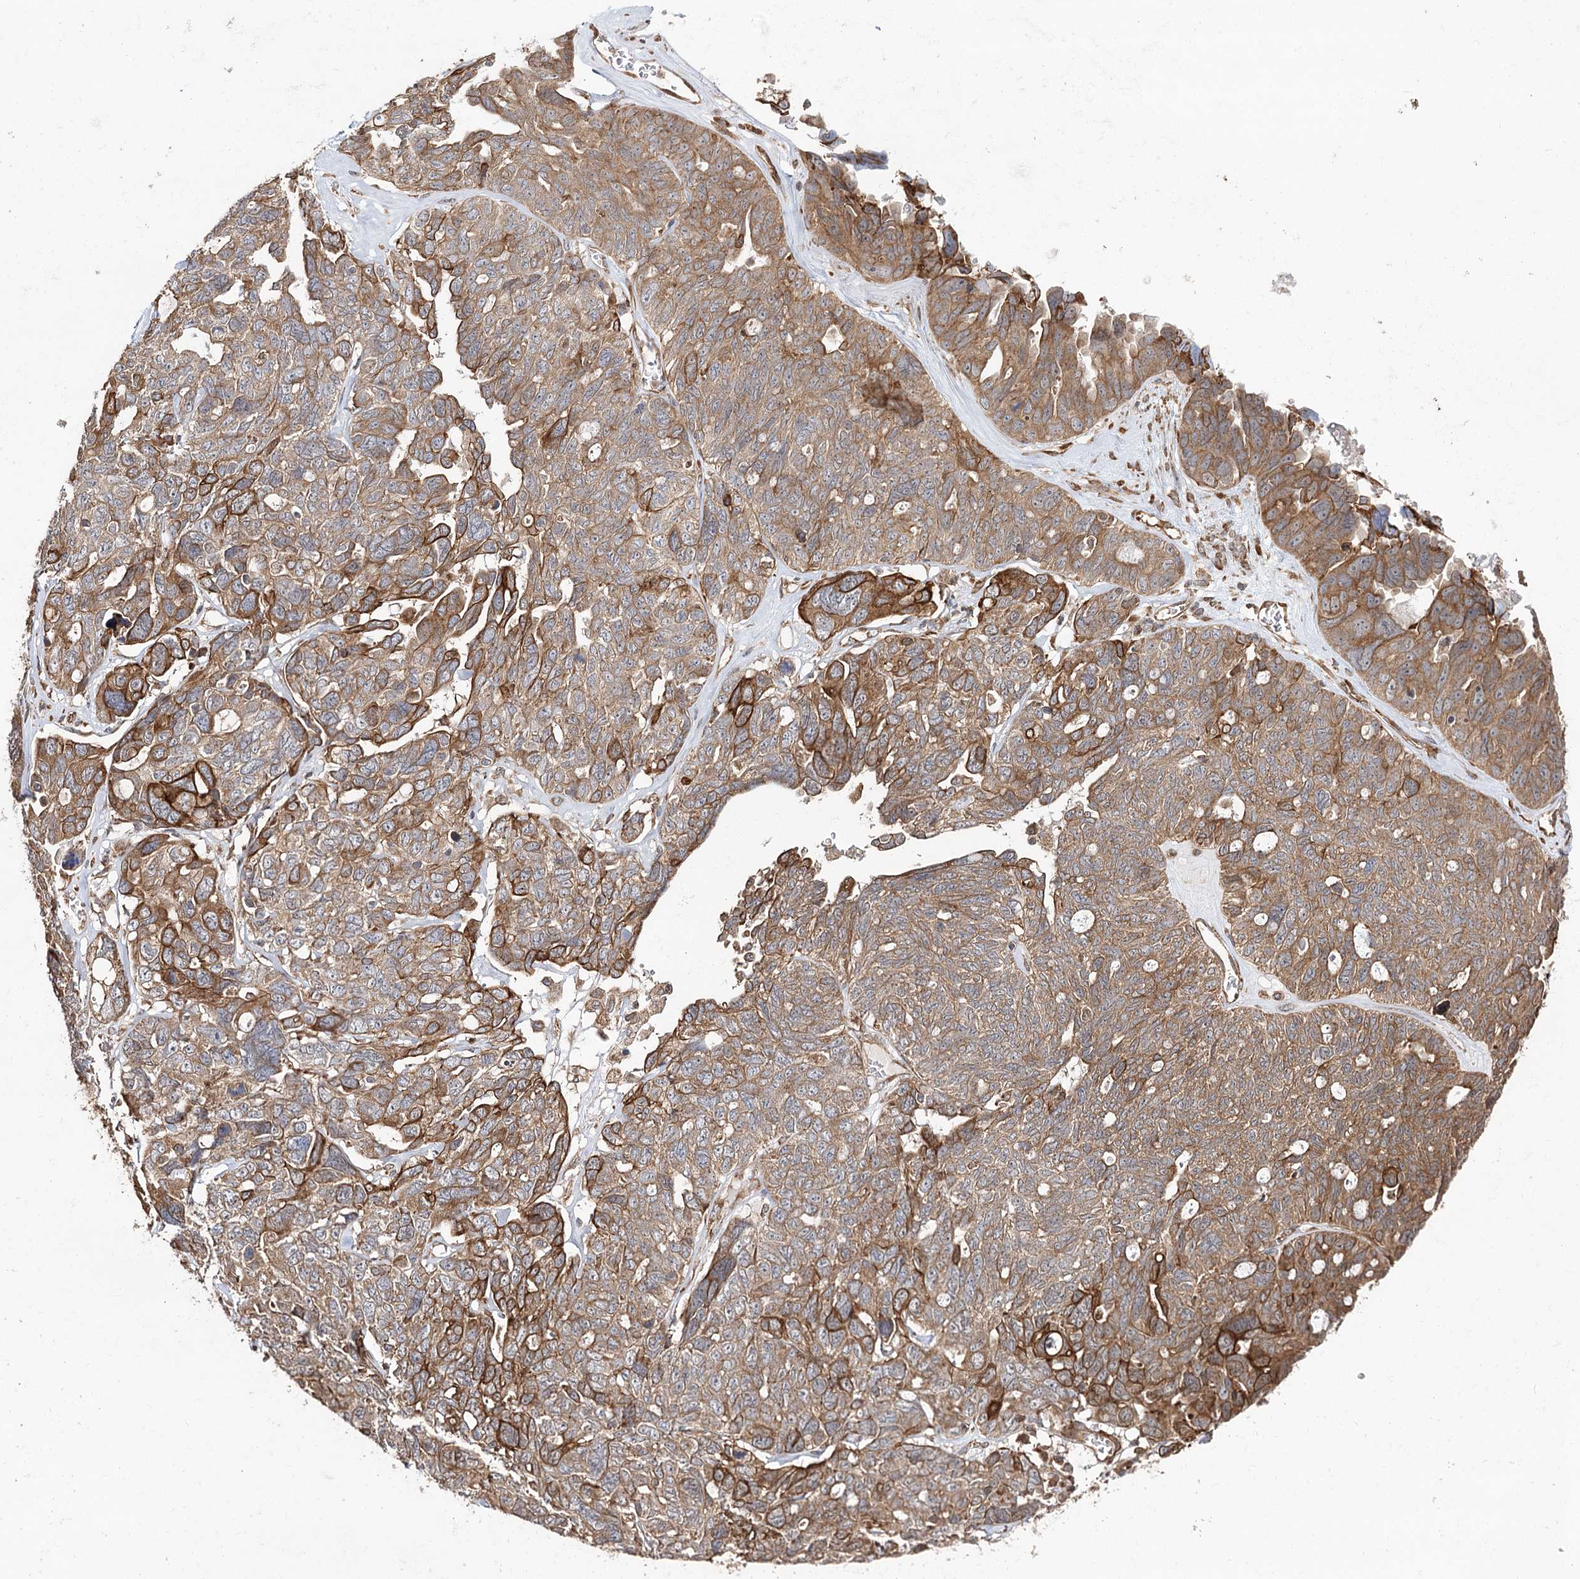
{"staining": {"intensity": "moderate", "quantity": ">75%", "location": "cytoplasmic/membranous"}, "tissue": "ovarian cancer", "cell_type": "Tumor cells", "image_type": "cancer", "snomed": [{"axis": "morphology", "description": "Cystadenocarcinoma, serous, NOS"}, {"axis": "topography", "description": "Ovary"}], "caption": "Ovarian cancer stained with DAB (3,3'-diaminobenzidine) immunohistochemistry shows medium levels of moderate cytoplasmic/membranous expression in approximately >75% of tumor cells. (IHC, brightfield microscopy, high magnification).", "gene": "DNAJB14", "patient": {"sex": "female", "age": 79}}